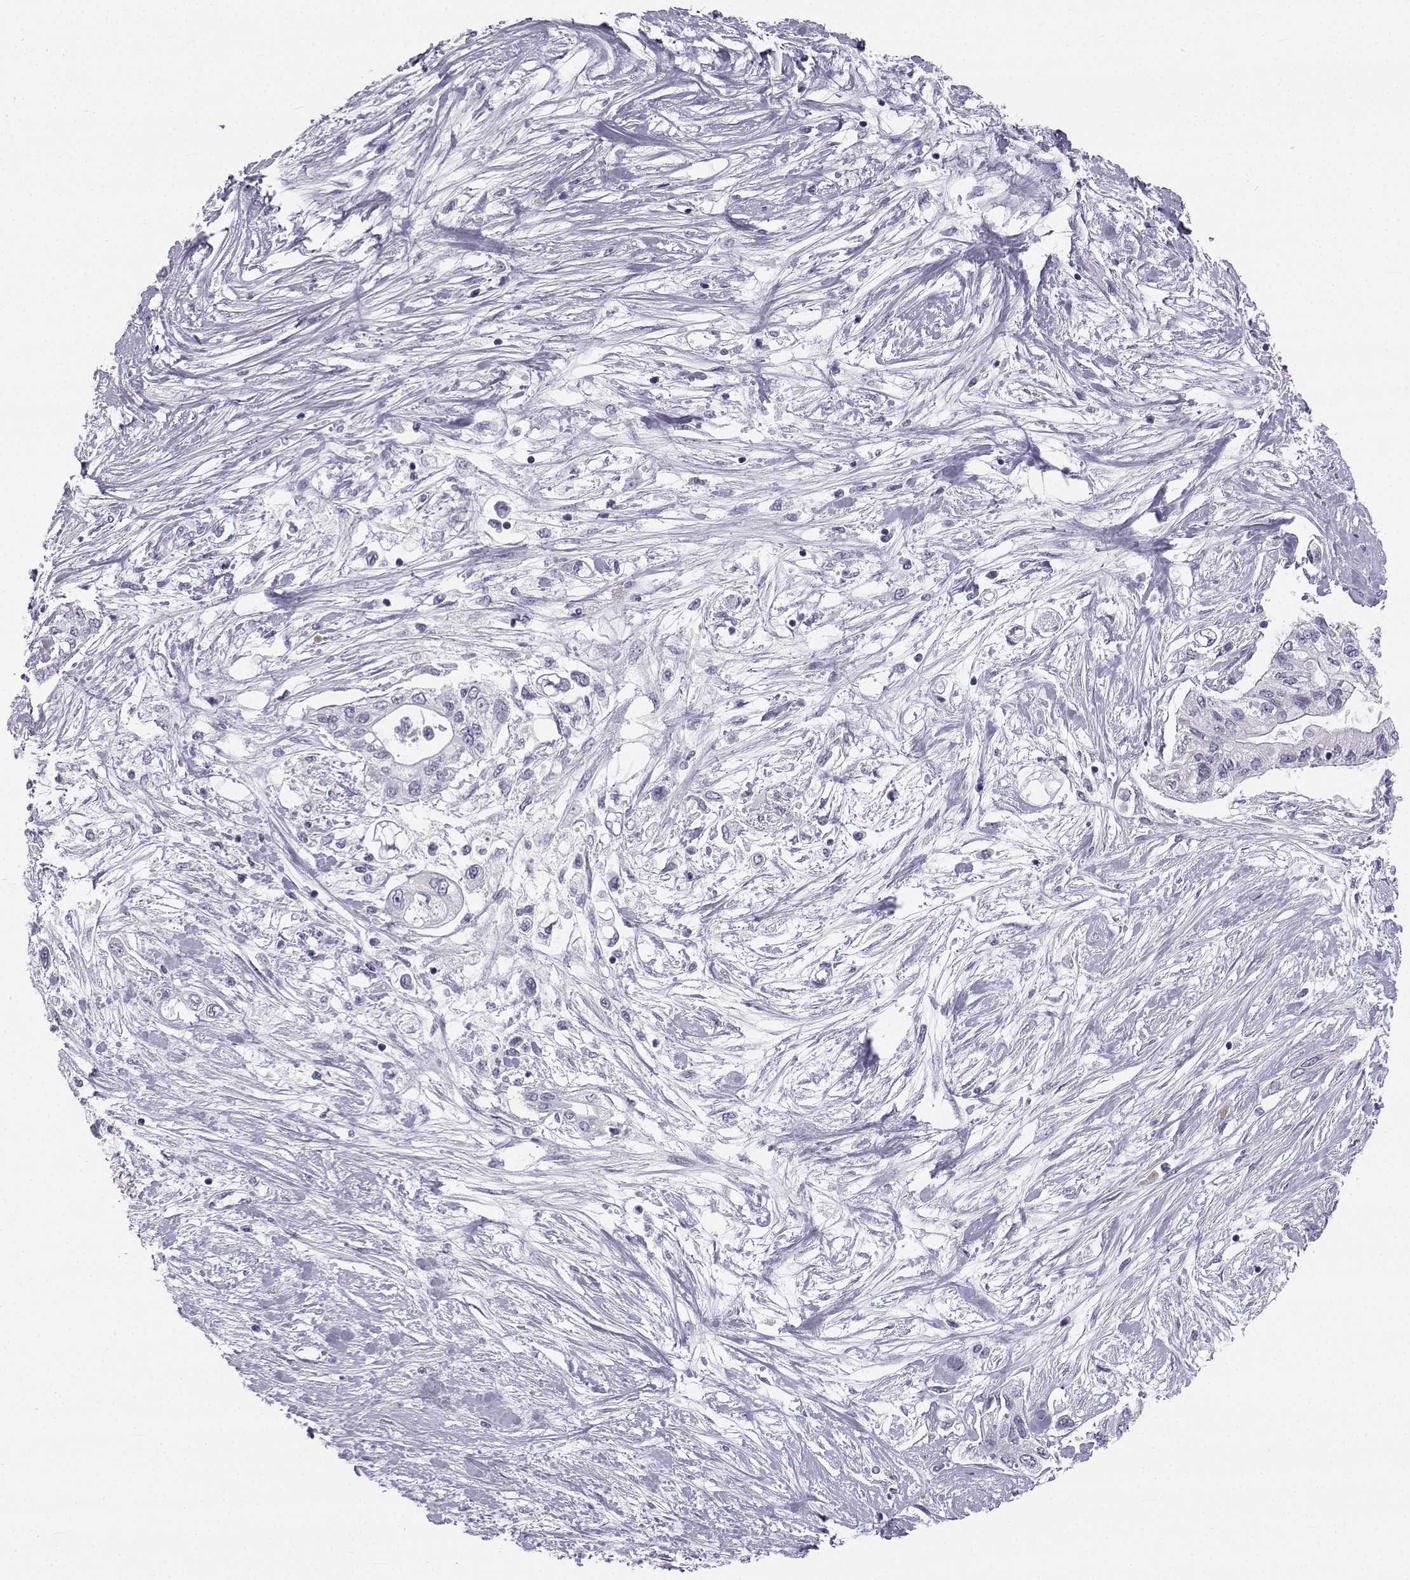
{"staining": {"intensity": "negative", "quantity": "none", "location": "none"}, "tissue": "pancreatic cancer", "cell_type": "Tumor cells", "image_type": "cancer", "snomed": [{"axis": "morphology", "description": "Adenocarcinoma, NOS"}, {"axis": "topography", "description": "Pancreas"}], "caption": "Image shows no protein positivity in tumor cells of pancreatic adenocarcinoma tissue.", "gene": "SYCE1", "patient": {"sex": "female", "age": 77}}